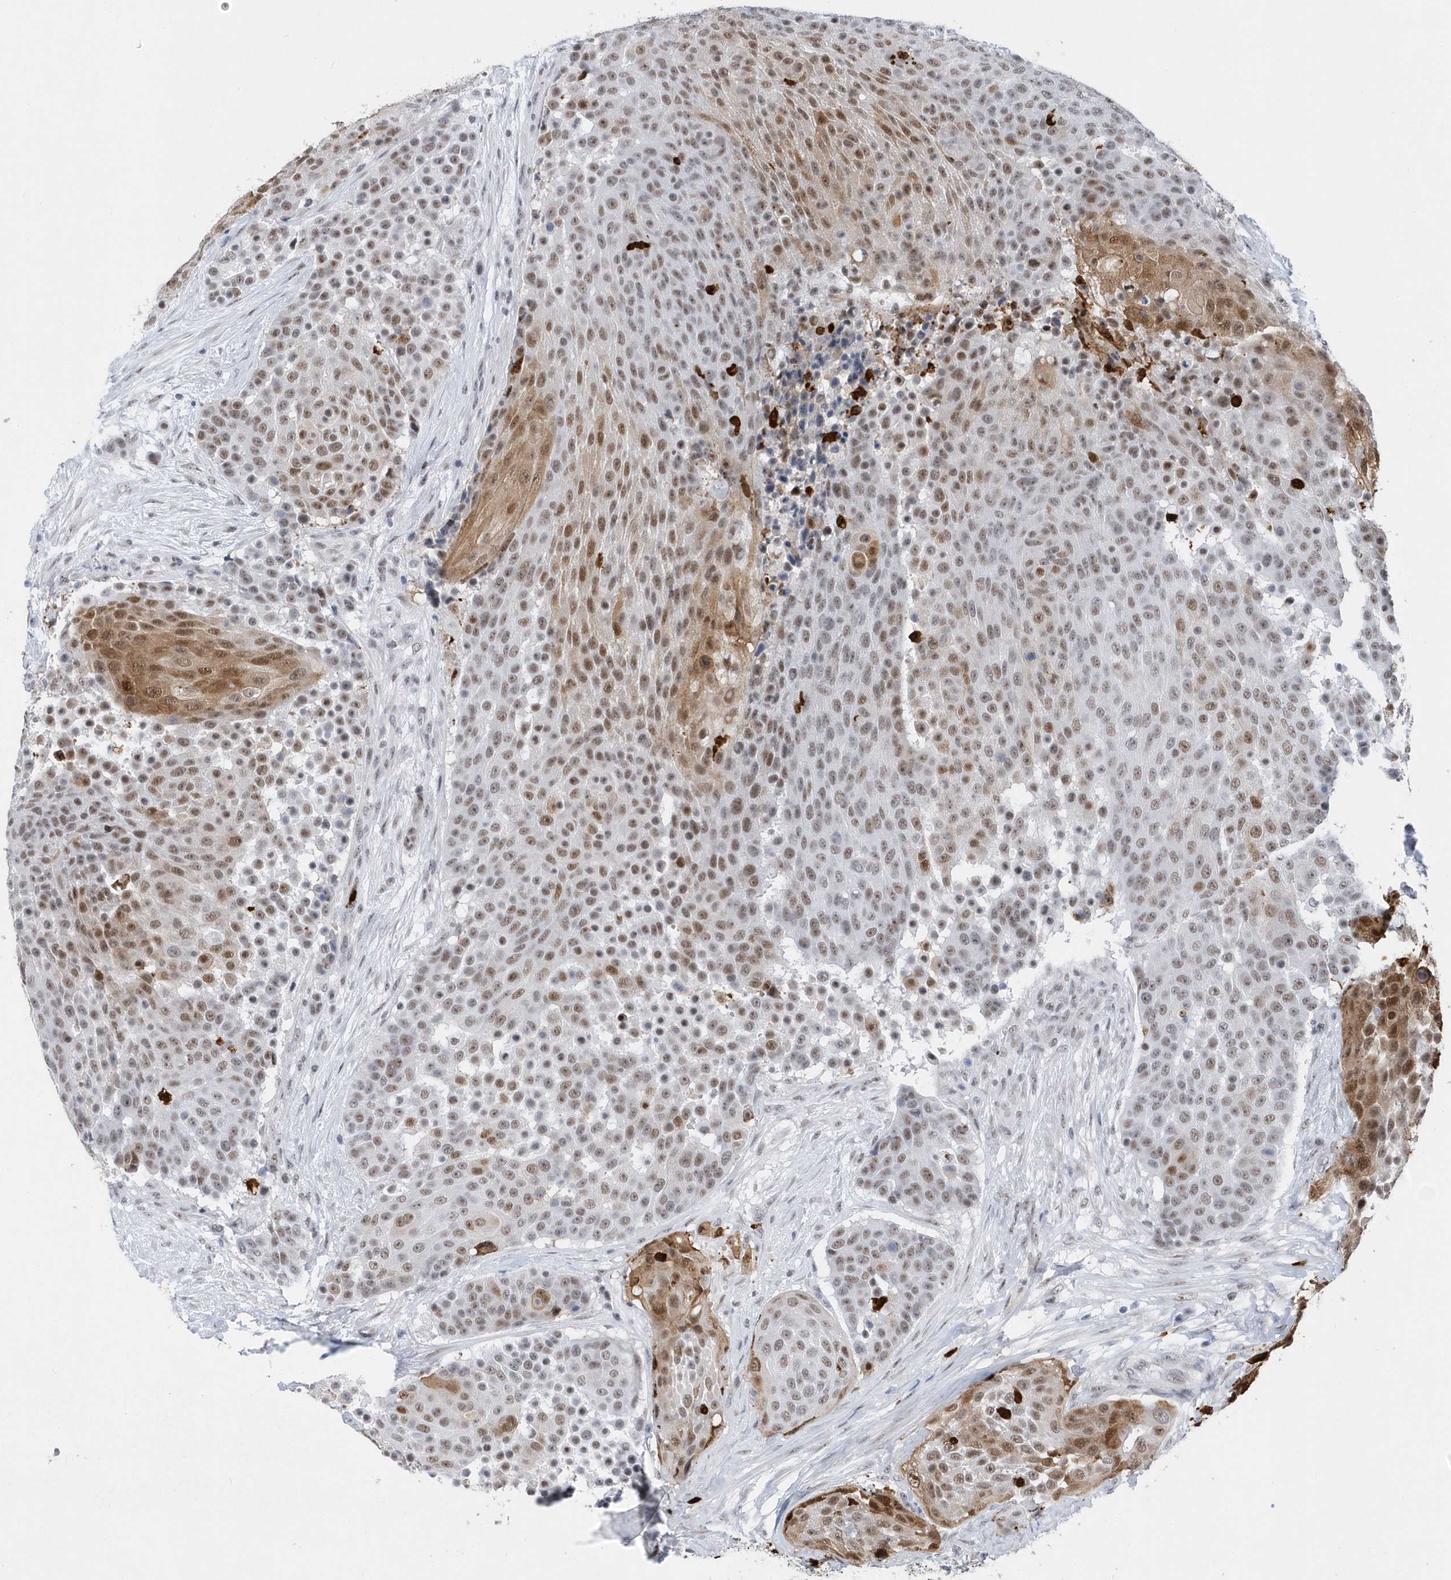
{"staining": {"intensity": "moderate", "quantity": ">75%", "location": "cytoplasmic/membranous,nuclear"}, "tissue": "urothelial cancer", "cell_type": "Tumor cells", "image_type": "cancer", "snomed": [{"axis": "morphology", "description": "Urothelial carcinoma, High grade"}, {"axis": "topography", "description": "Urinary bladder"}], "caption": "The photomicrograph reveals staining of high-grade urothelial carcinoma, revealing moderate cytoplasmic/membranous and nuclear protein staining (brown color) within tumor cells.", "gene": "RPP30", "patient": {"sex": "female", "age": 63}}